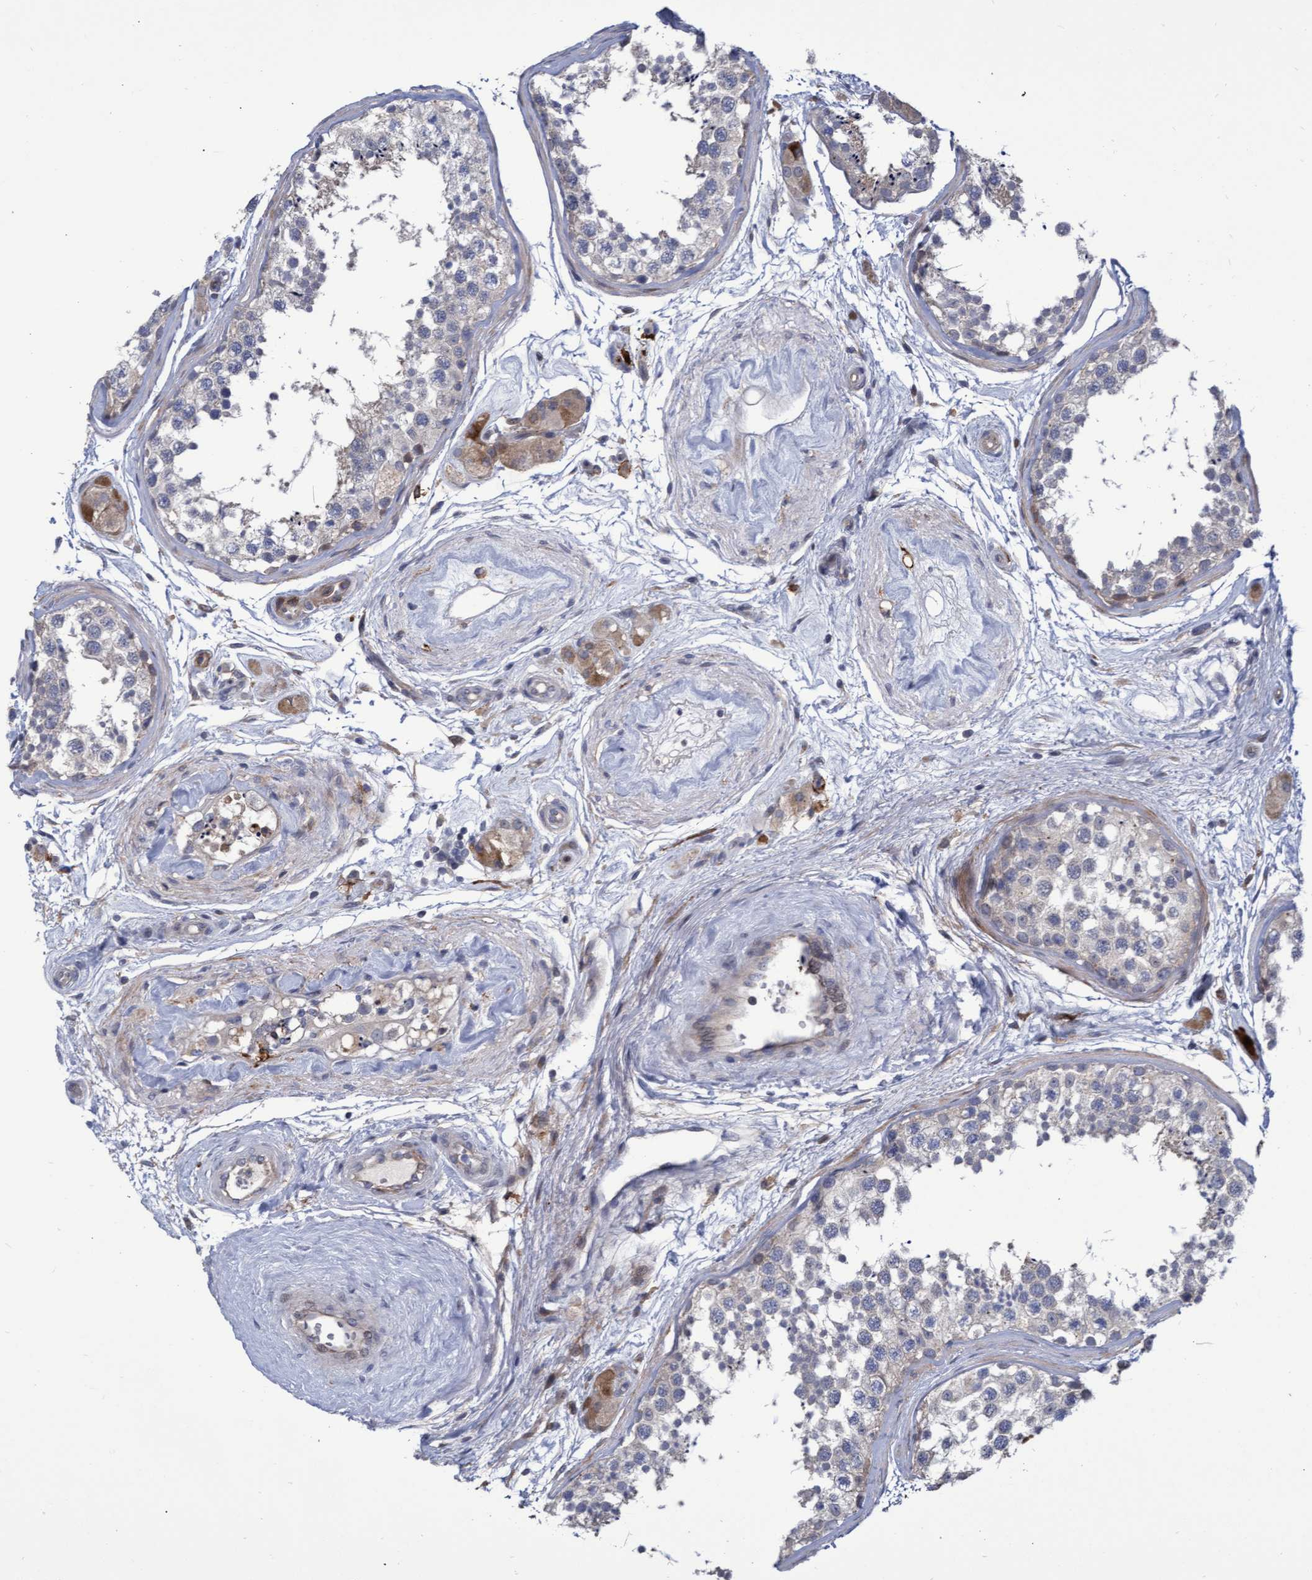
{"staining": {"intensity": "negative", "quantity": "none", "location": "none"}, "tissue": "testis", "cell_type": "Cells in seminiferous ducts", "image_type": "normal", "snomed": [{"axis": "morphology", "description": "Normal tissue, NOS"}, {"axis": "topography", "description": "Testis"}], "caption": "This micrograph is of normal testis stained with immunohistochemistry to label a protein in brown with the nuclei are counter-stained blue. There is no positivity in cells in seminiferous ducts. The staining is performed using DAB (3,3'-diaminobenzidine) brown chromogen with nuclei counter-stained in using hematoxylin.", "gene": "ABCF2", "patient": {"sex": "male", "age": 56}}